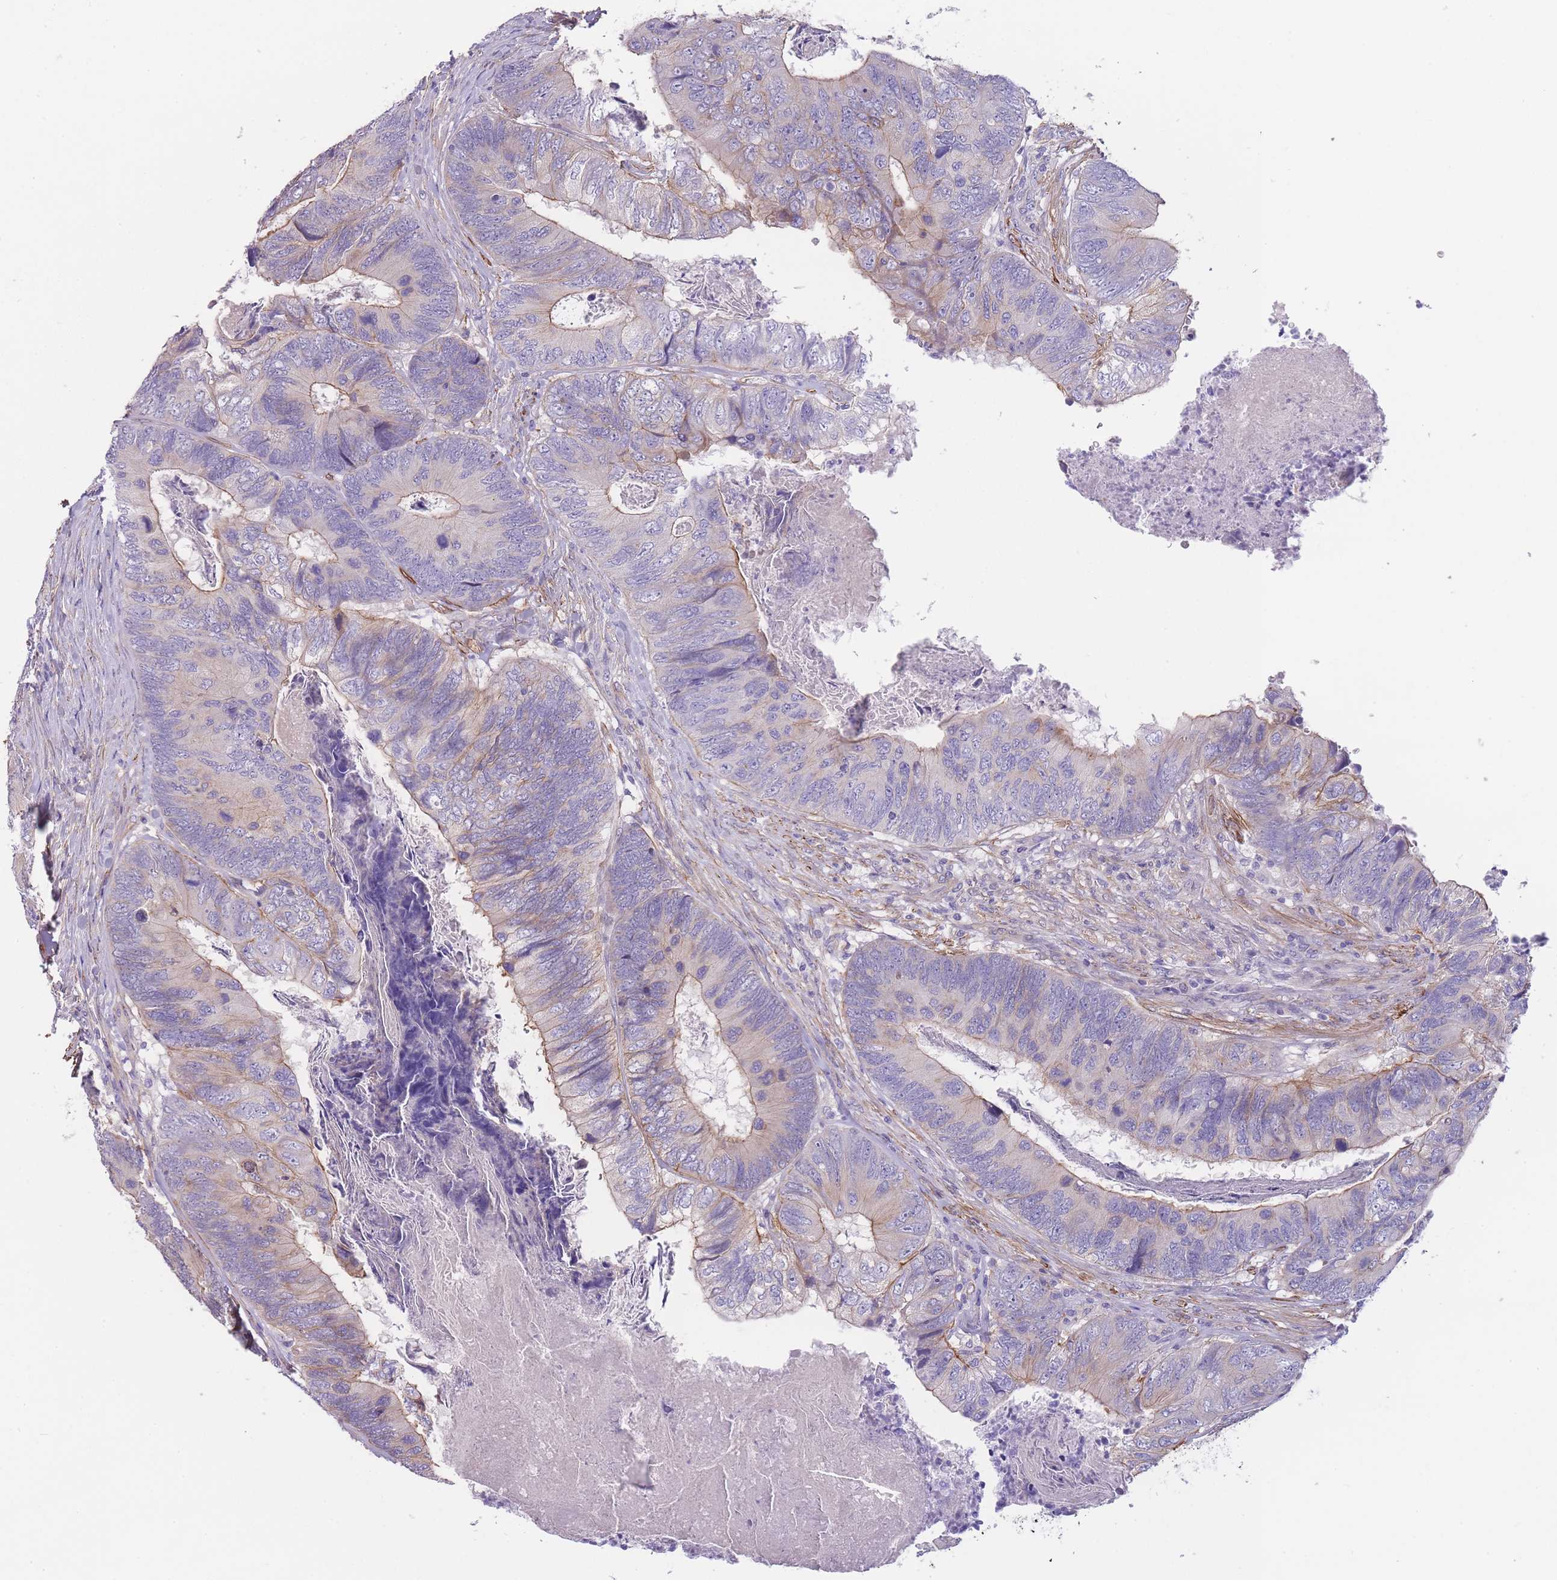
{"staining": {"intensity": "moderate", "quantity": "<25%", "location": "cytoplasmic/membranous"}, "tissue": "colorectal cancer", "cell_type": "Tumor cells", "image_type": "cancer", "snomed": [{"axis": "morphology", "description": "Adenocarcinoma, NOS"}, {"axis": "topography", "description": "Colon"}], "caption": "Protein analysis of colorectal adenocarcinoma tissue shows moderate cytoplasmic/membranous staining in approximately <25% of tumor cells.", "gene": "FAM124A", "patient": {"sex": "female", "age": 67}}